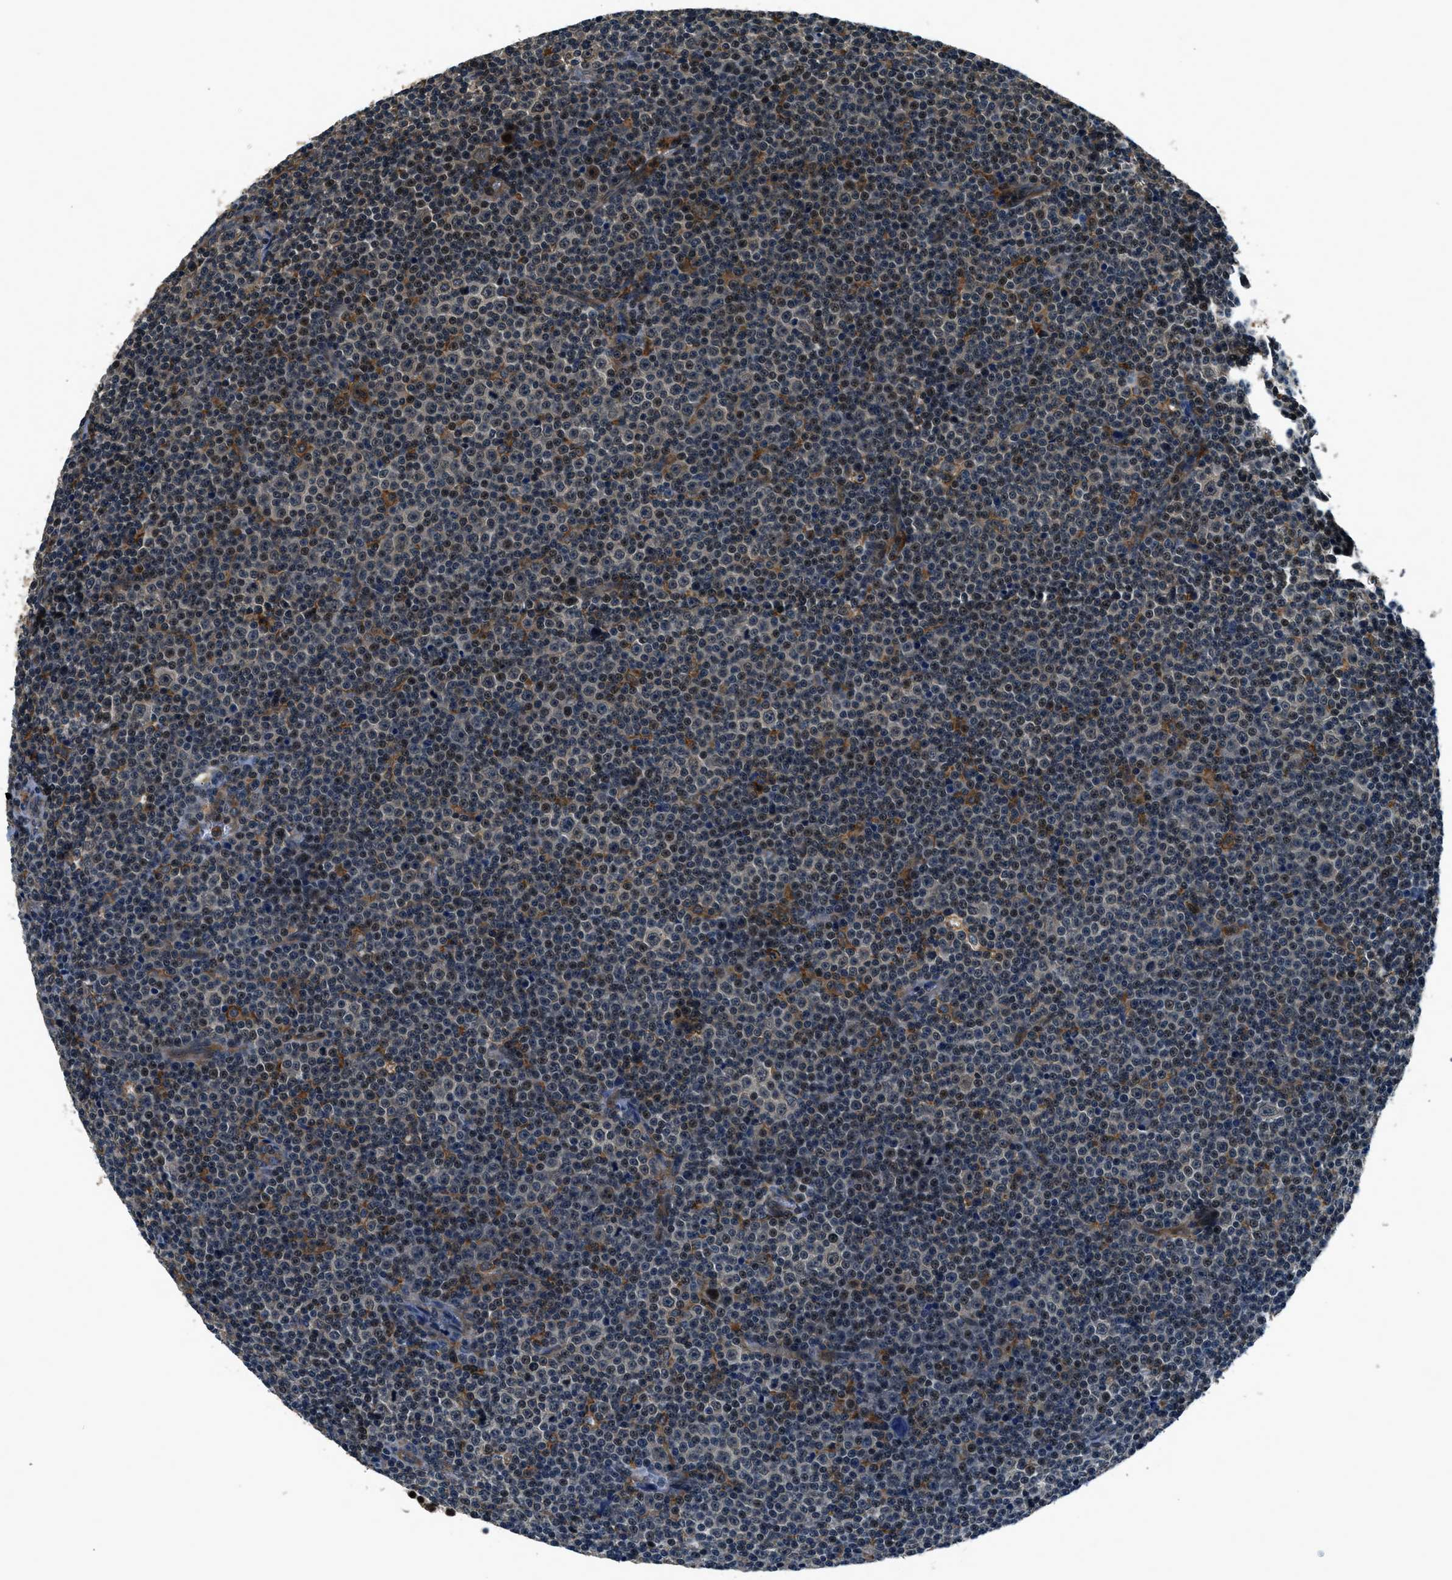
{"staining": {"intensity": "moderate", "quantity": "25%-75%", "location": "nuclear"}, "tissue": "lymphoma", "cell_type": "Tumor cells", "image_type": "cancer", "snomed": [{"axis": "morphology", "description": "Malignant lymphoma, non-Hodgkin's type, Low grade"}, {"axis": "topography", "description": "Lymph node"}], "caption": "Immunohistochemical staining of human malignant lymphoma, non-Hodgkin's type (low-grade) shows medium levels of moderate nuclear expression in about 25%-75% of tumor cells.", "gene": "ARHGEF11", "patient": {"sex": "female", "age": 67}}